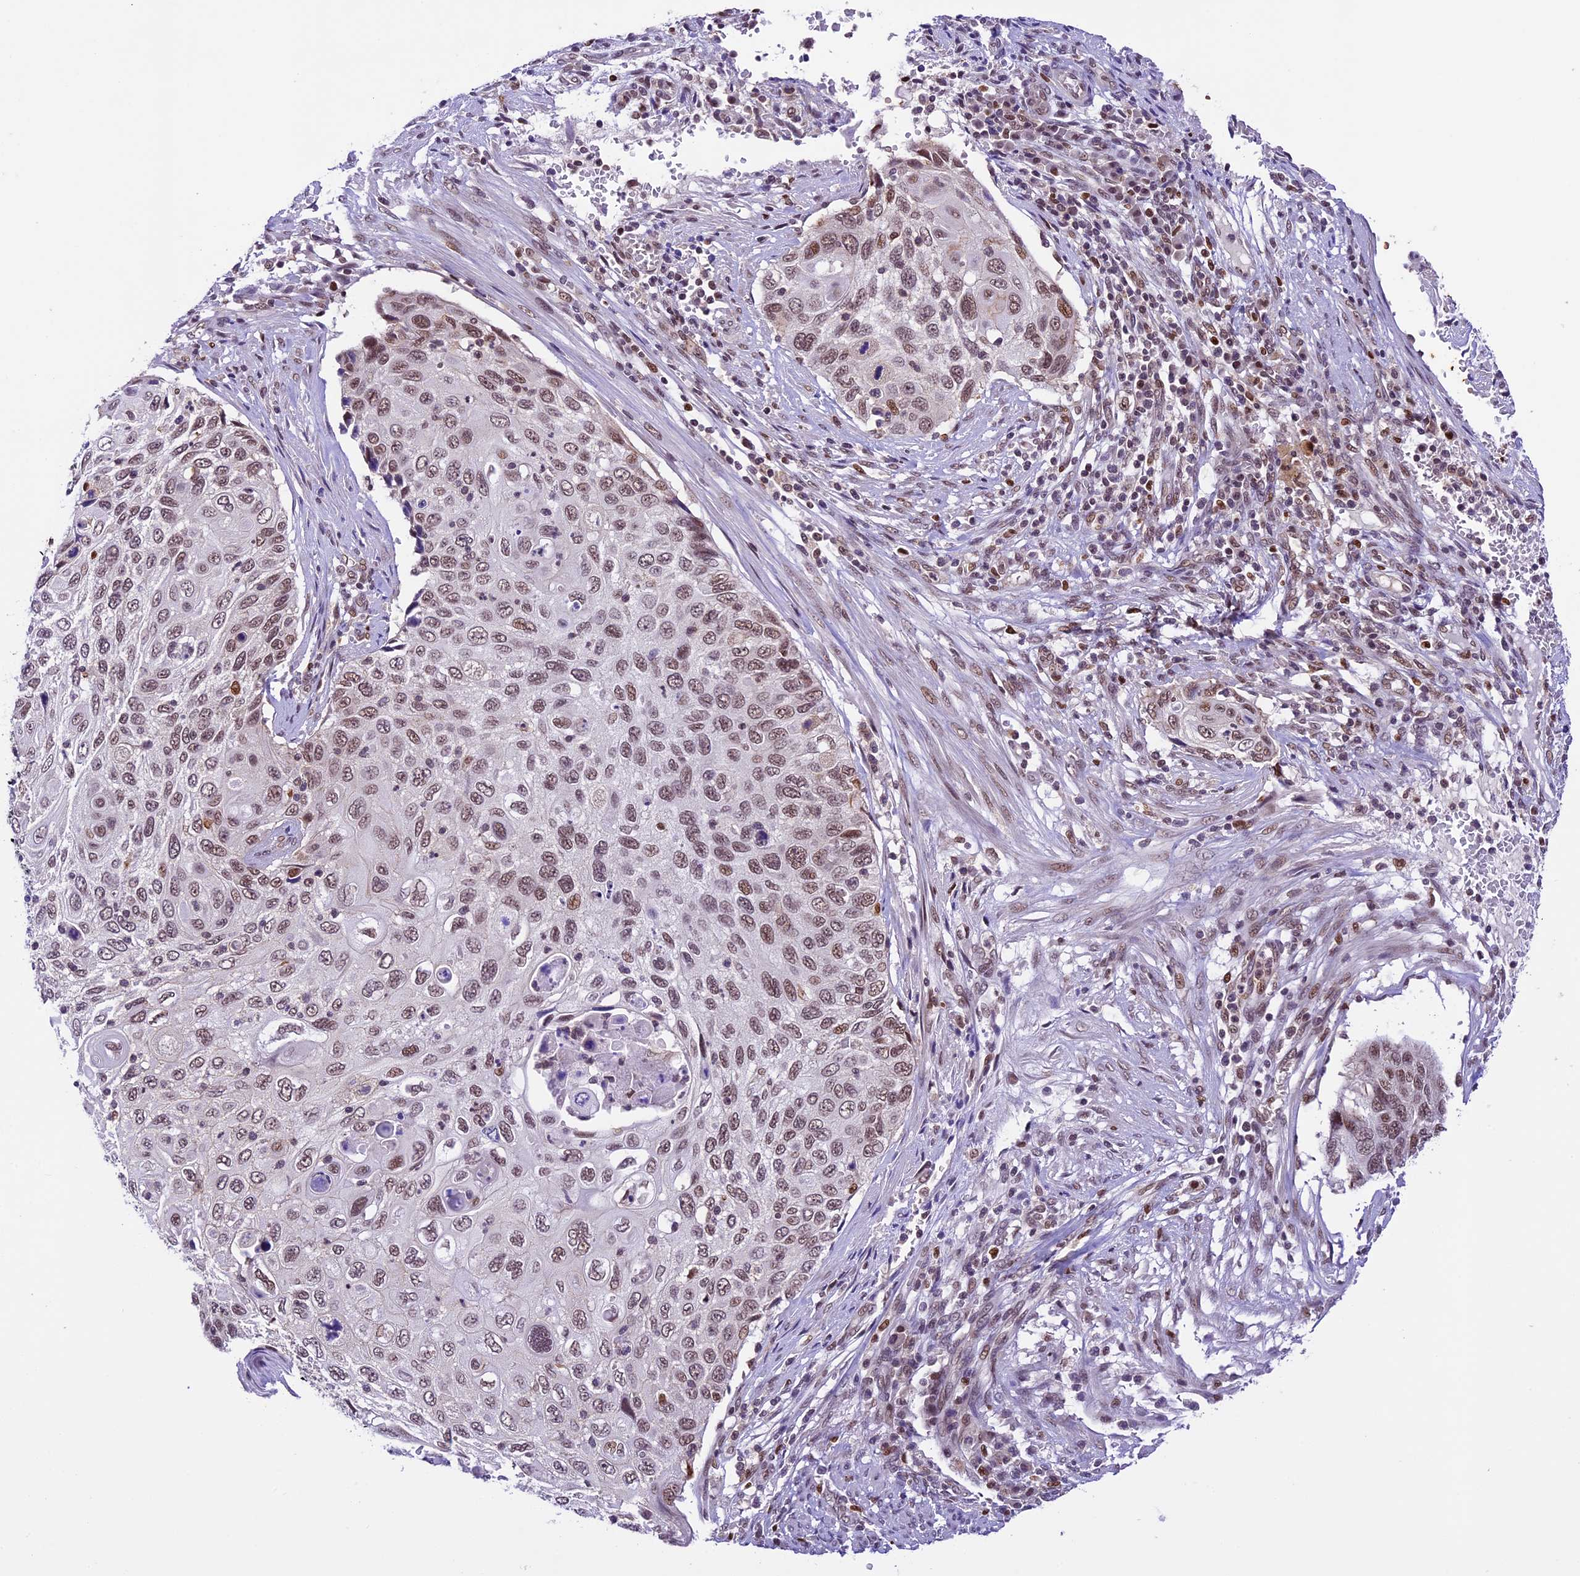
{"staining": {"intensity": "moderate", "quantity": "25%-75%", "location": "nuclear"}, "tissue": "cervical cancer", "cell_type": "Tumor cells", "image_type": "cancer", "snomed": [{"axis": "morphology", "description": "Squamous cell carcinoma, NOS"}, {"axis": "topography", "description": "Cervix"}], "caption": "DAB immunohistochemical staining of human cervical cancer demonstrates moderate nuclear protein staining in approximately 25%-75% of tumor cells. The staining is performed using DAB (3,3'-diaminobenzidine) brown chromogen to label protein expression. The nuclei are counter-stained blue using hematoxylin.", "gene": "SHKBP1", "patient": {"sex": "female", "age": 70}}